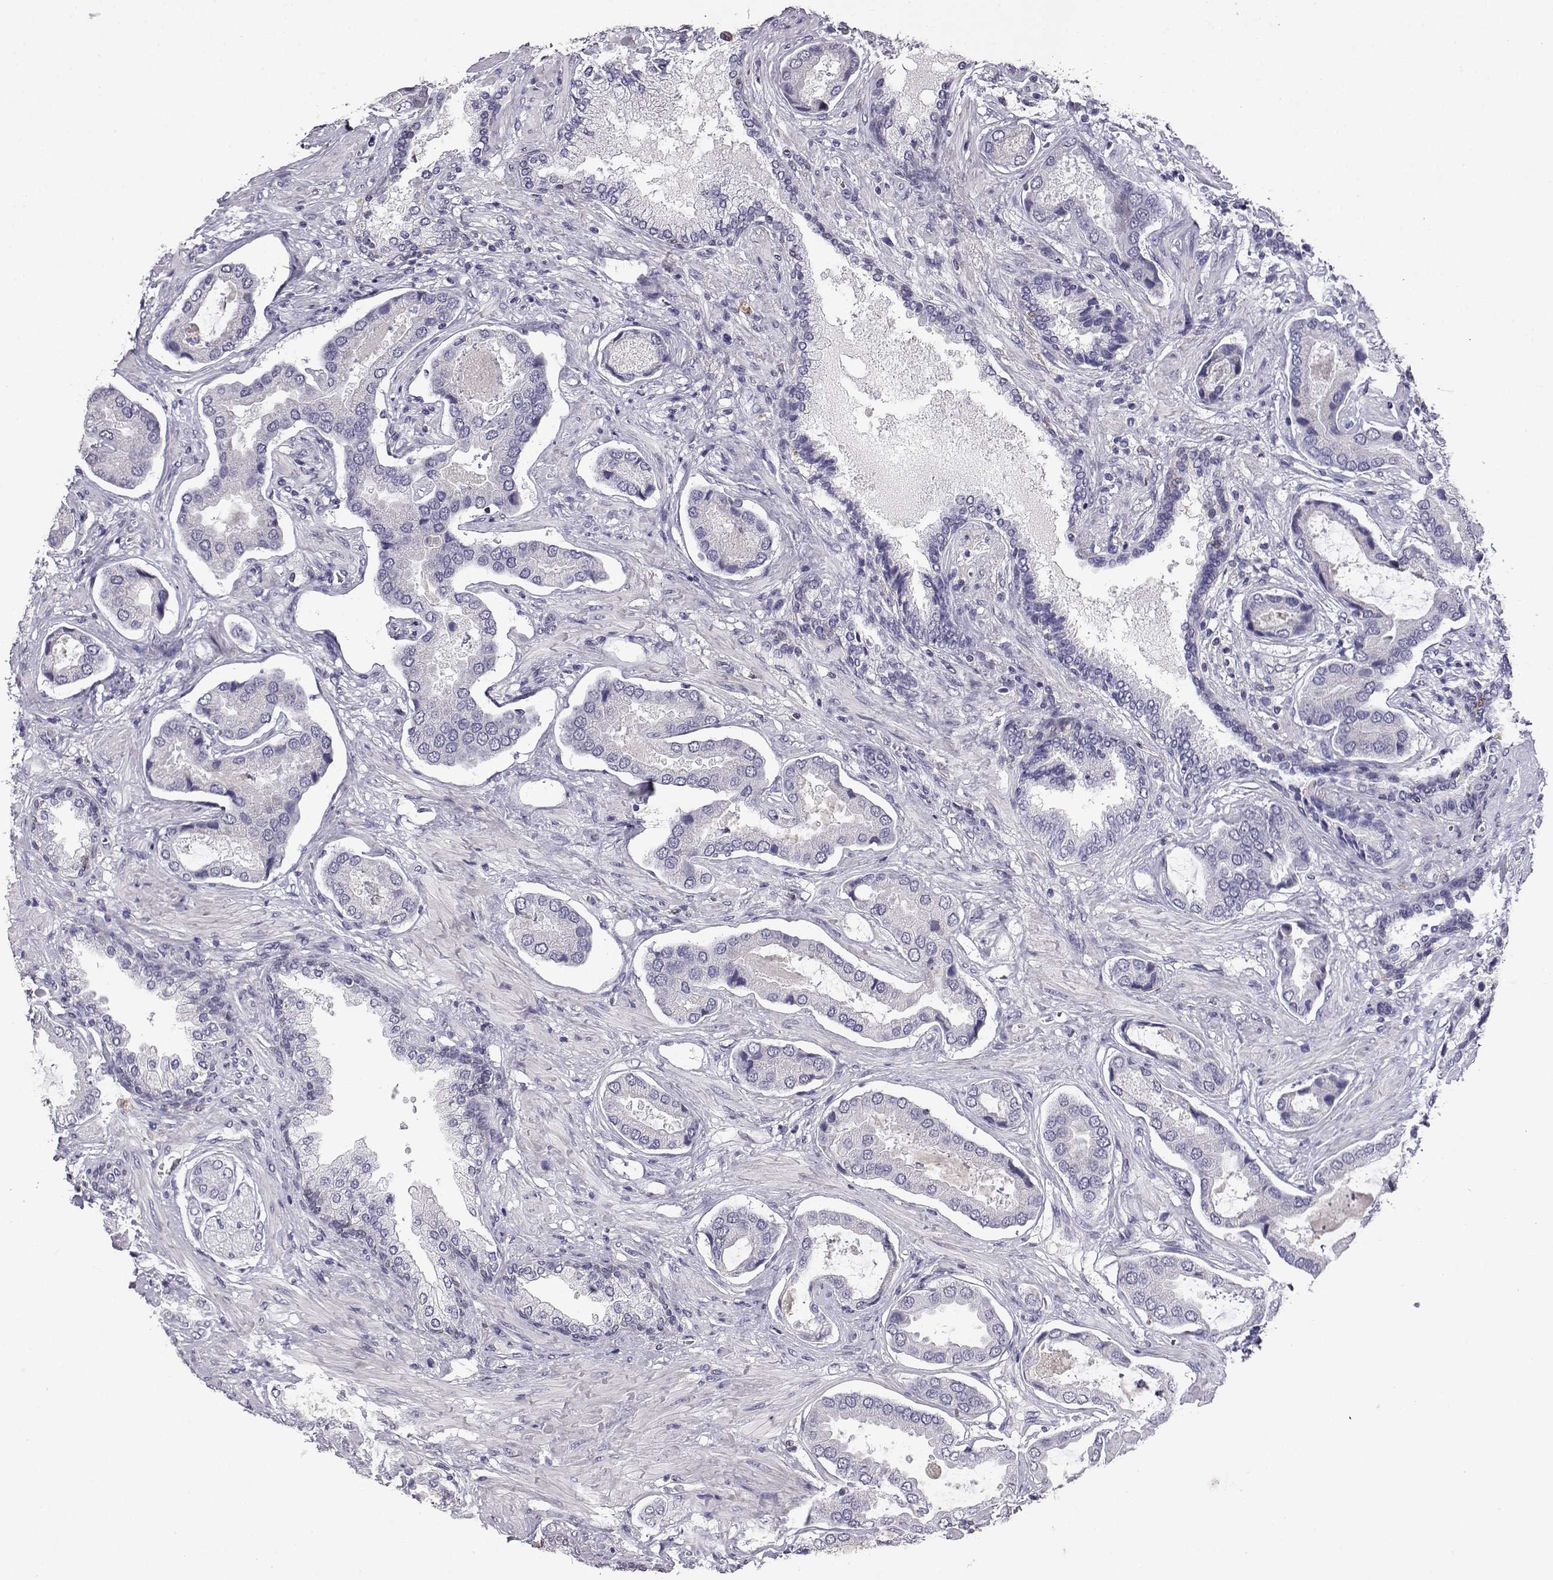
{"staining": {"intensity": "negative", "quantity": "none", "location": "none"}, "tissue": "prostate cancer", "cell_type": "Tumor cells", "image_type": "cancer", "snomed": [{"axis": "morphology", "description": "Adenocarcinoma, NOS"}, {"axis": "topography", "description": "Prostate"}], "caption": "The immunohistochemistry (IHC) photomicrograph has no significant positivity in tumor cells of prostate cancer tissue.", "gene": "AKR1B1", "patient": {"sex": "male", "age": 64}}